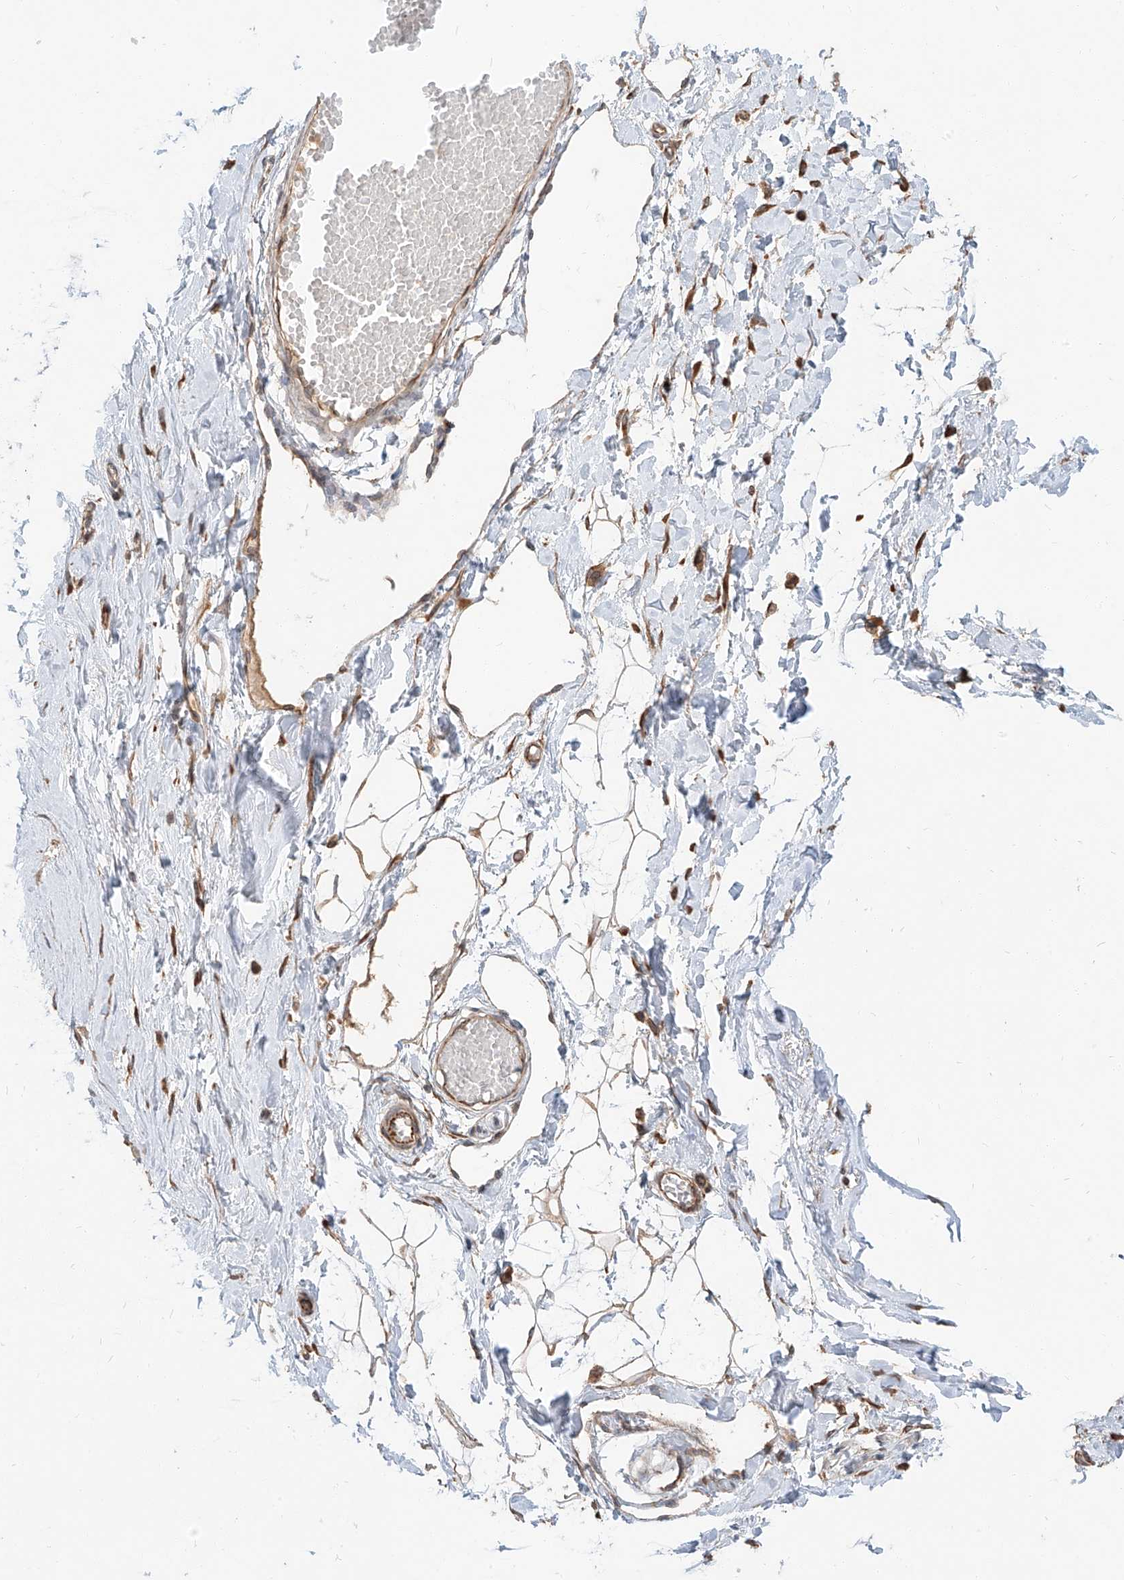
{"staining": {"intensity": "weak", "quantity": "25%-75%", "location": "cytoplasmic/membranous"}, "tissue": "breast", "cell_type": "Adipocytes", "image_type": "normal", "snomed": [{"axis": "morphology", "description": "Normal tissue, NOS"}, {"axis": "topography", "description": "Breast"}], "caption": "Immunohistochemistry (IHC) histopathology image of normal human breast stained for a protein (brown), which exhibits low levels of weak cytoplasmic/membranous positivity in about 25%-75% of adipocytes.", "gene": "STX19", "patient": {"sex": "female", "age": 27}}